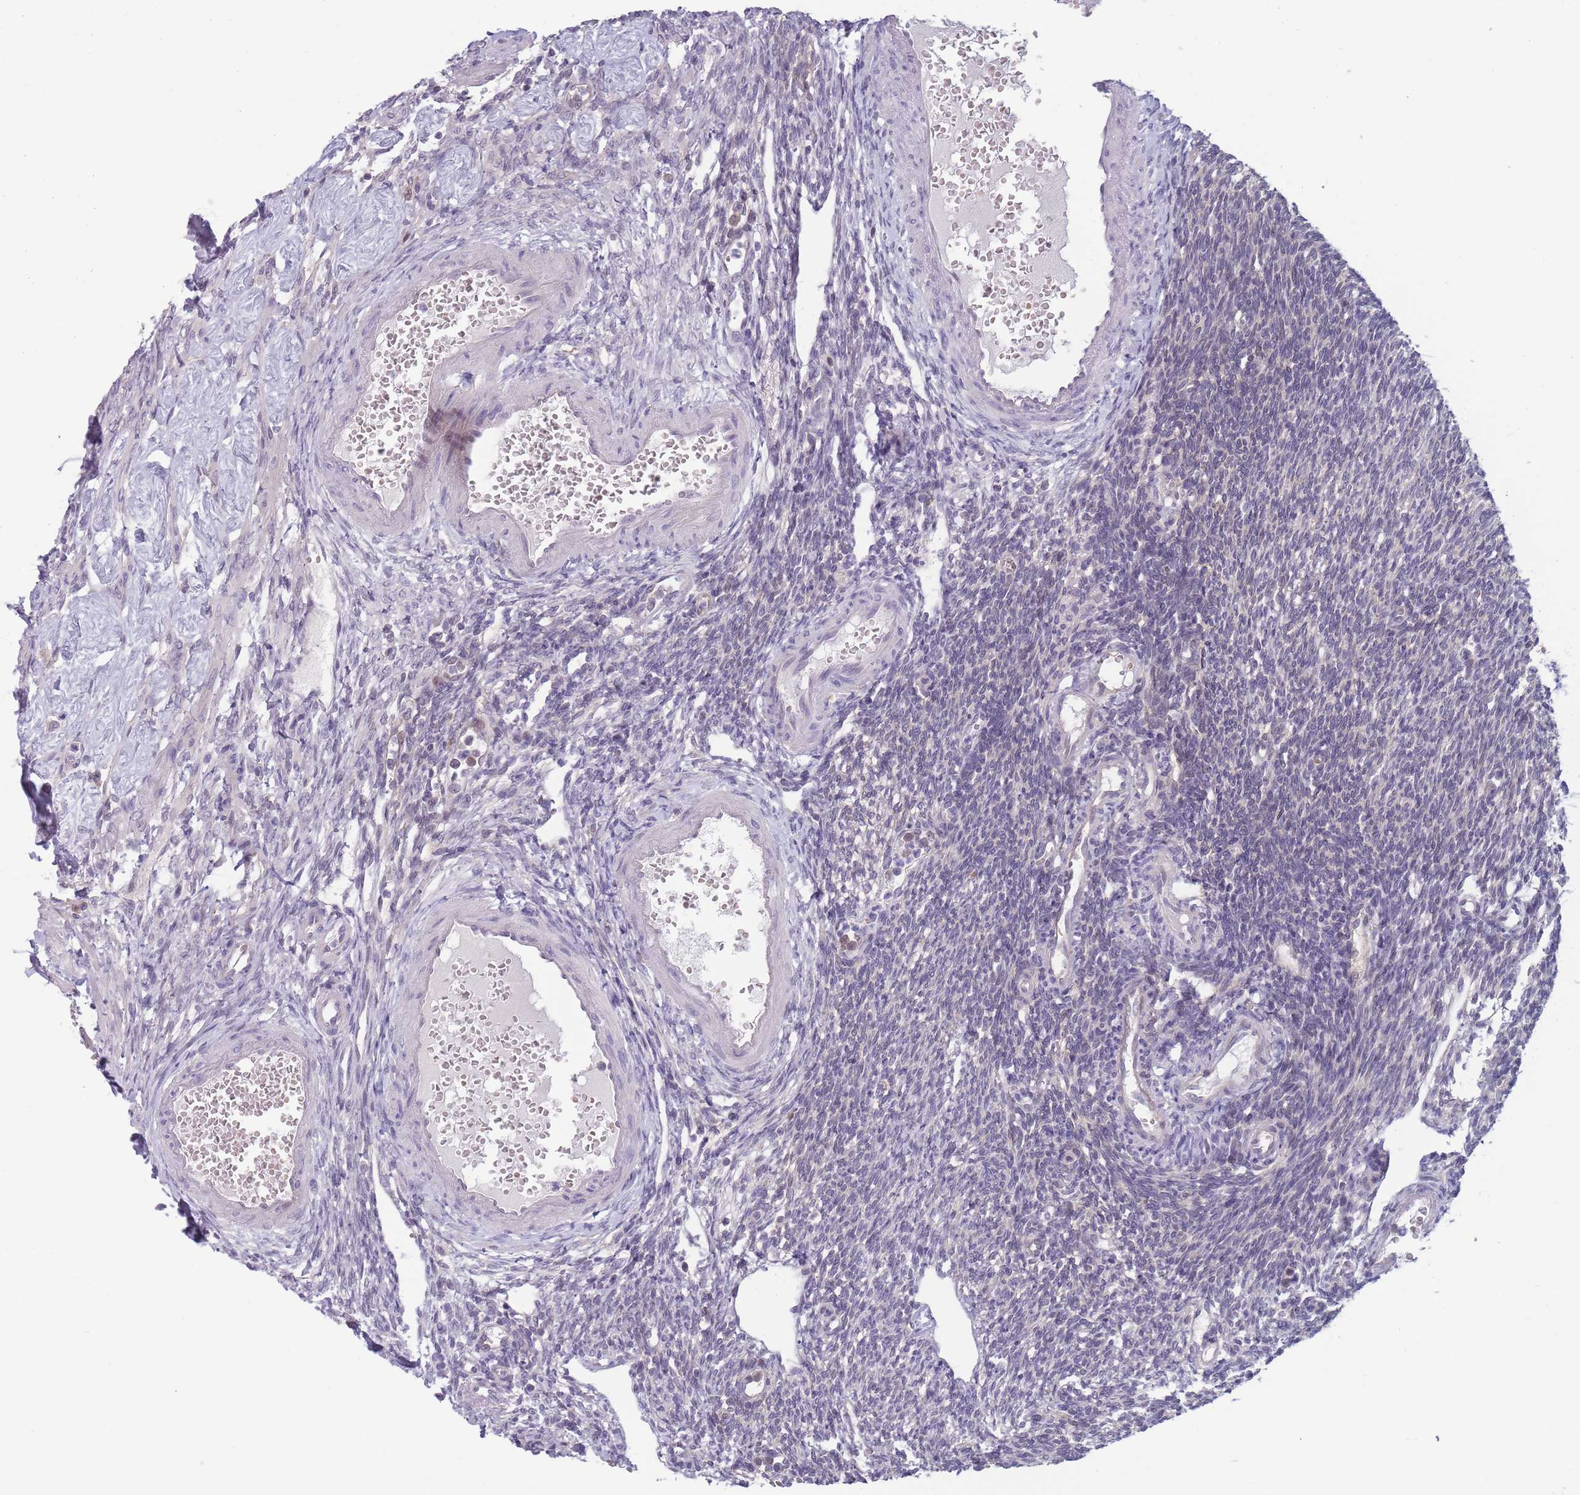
{"staining": {"intensity": "negative", "quantity": "none", "location": "none"}, "tissue": "ovary", "cell_type": "Ovarian stroma cells", "image_type": "normal", "snomed": [{"axis": "morphology", "description": "Normal tissue, NOS"}, {"axis": "morphology", "description": "Cyst, NOS"}, {"axis": "topography", "description": "Ovary"}], "caption": "Immunohistochemistry (IHC) histopathology image of normal ovary: ovary stained with DAB (3,3'-diaminobenzidine) exhibits no significant protein expression in ovarian stroma cells. (DAB (3,3'-diaminobenzidine) immunohistochemistry, high magnification).", "gene": "CLNS1A", "patient": {"sex": "female", "age": 33}}